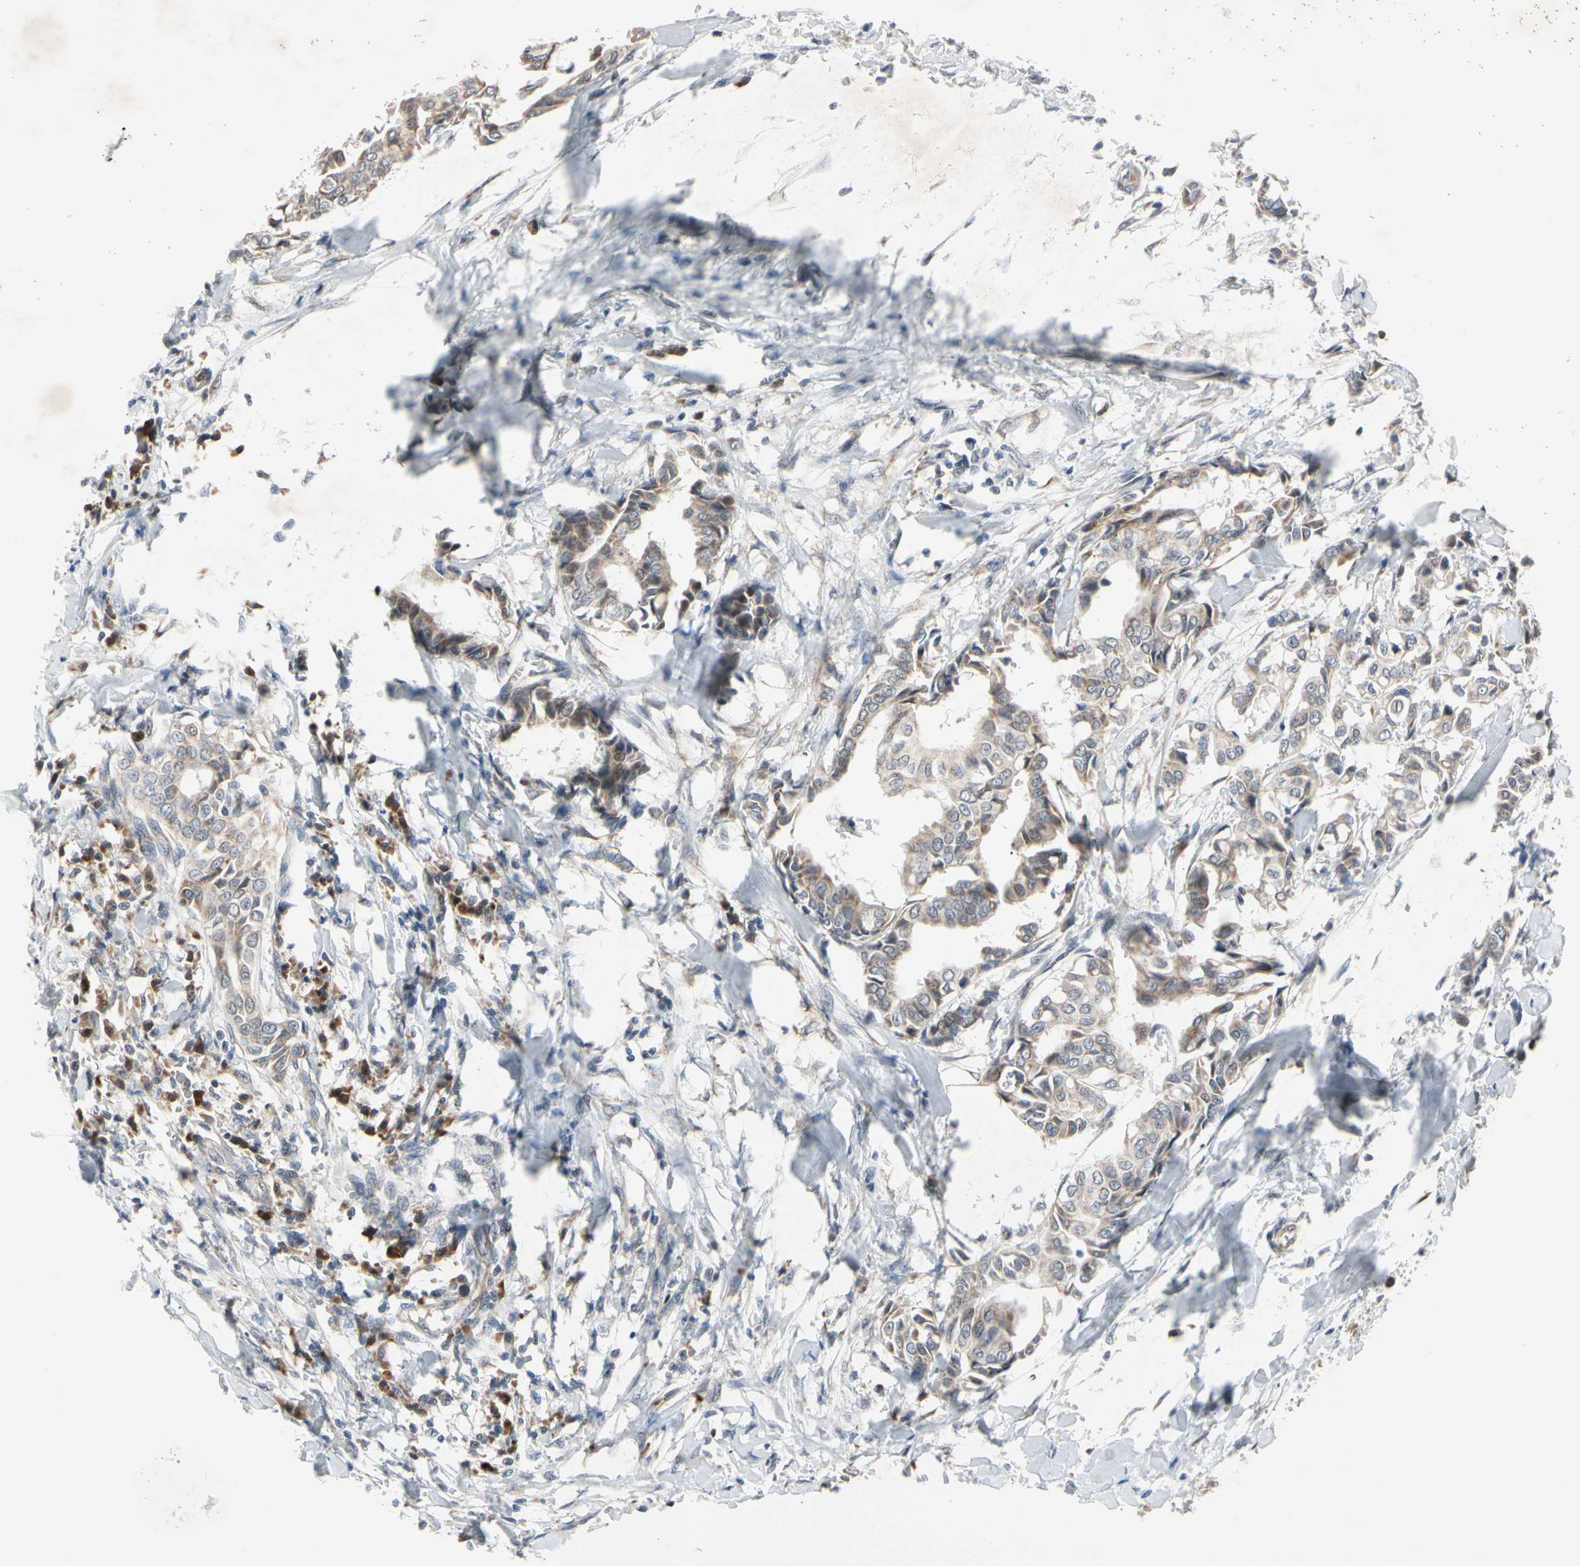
{"staining": {"intensity": "weak", "quantity": ">75%", "location": "cytoplasmic/membranous"}, "tissue": "head and neck cancer", "cell_type": "Tumor cells", "image_type": "cancer", "snomed": [{"axis": "morphology", "description": "Adenocarcinoma, NOS"}, {"axis": "topography", "description": "Salivary gland"}, {"axis": "topography", "description": "Head-Neck"}], "caption": "A brown stain shows weak cytoplasmic/membranous staining of a protein in human head and neck cancer (adenocarcinoma) tumor cells.", "gene": "MARK1", "patient": {"sex": "female", "age": 59}}